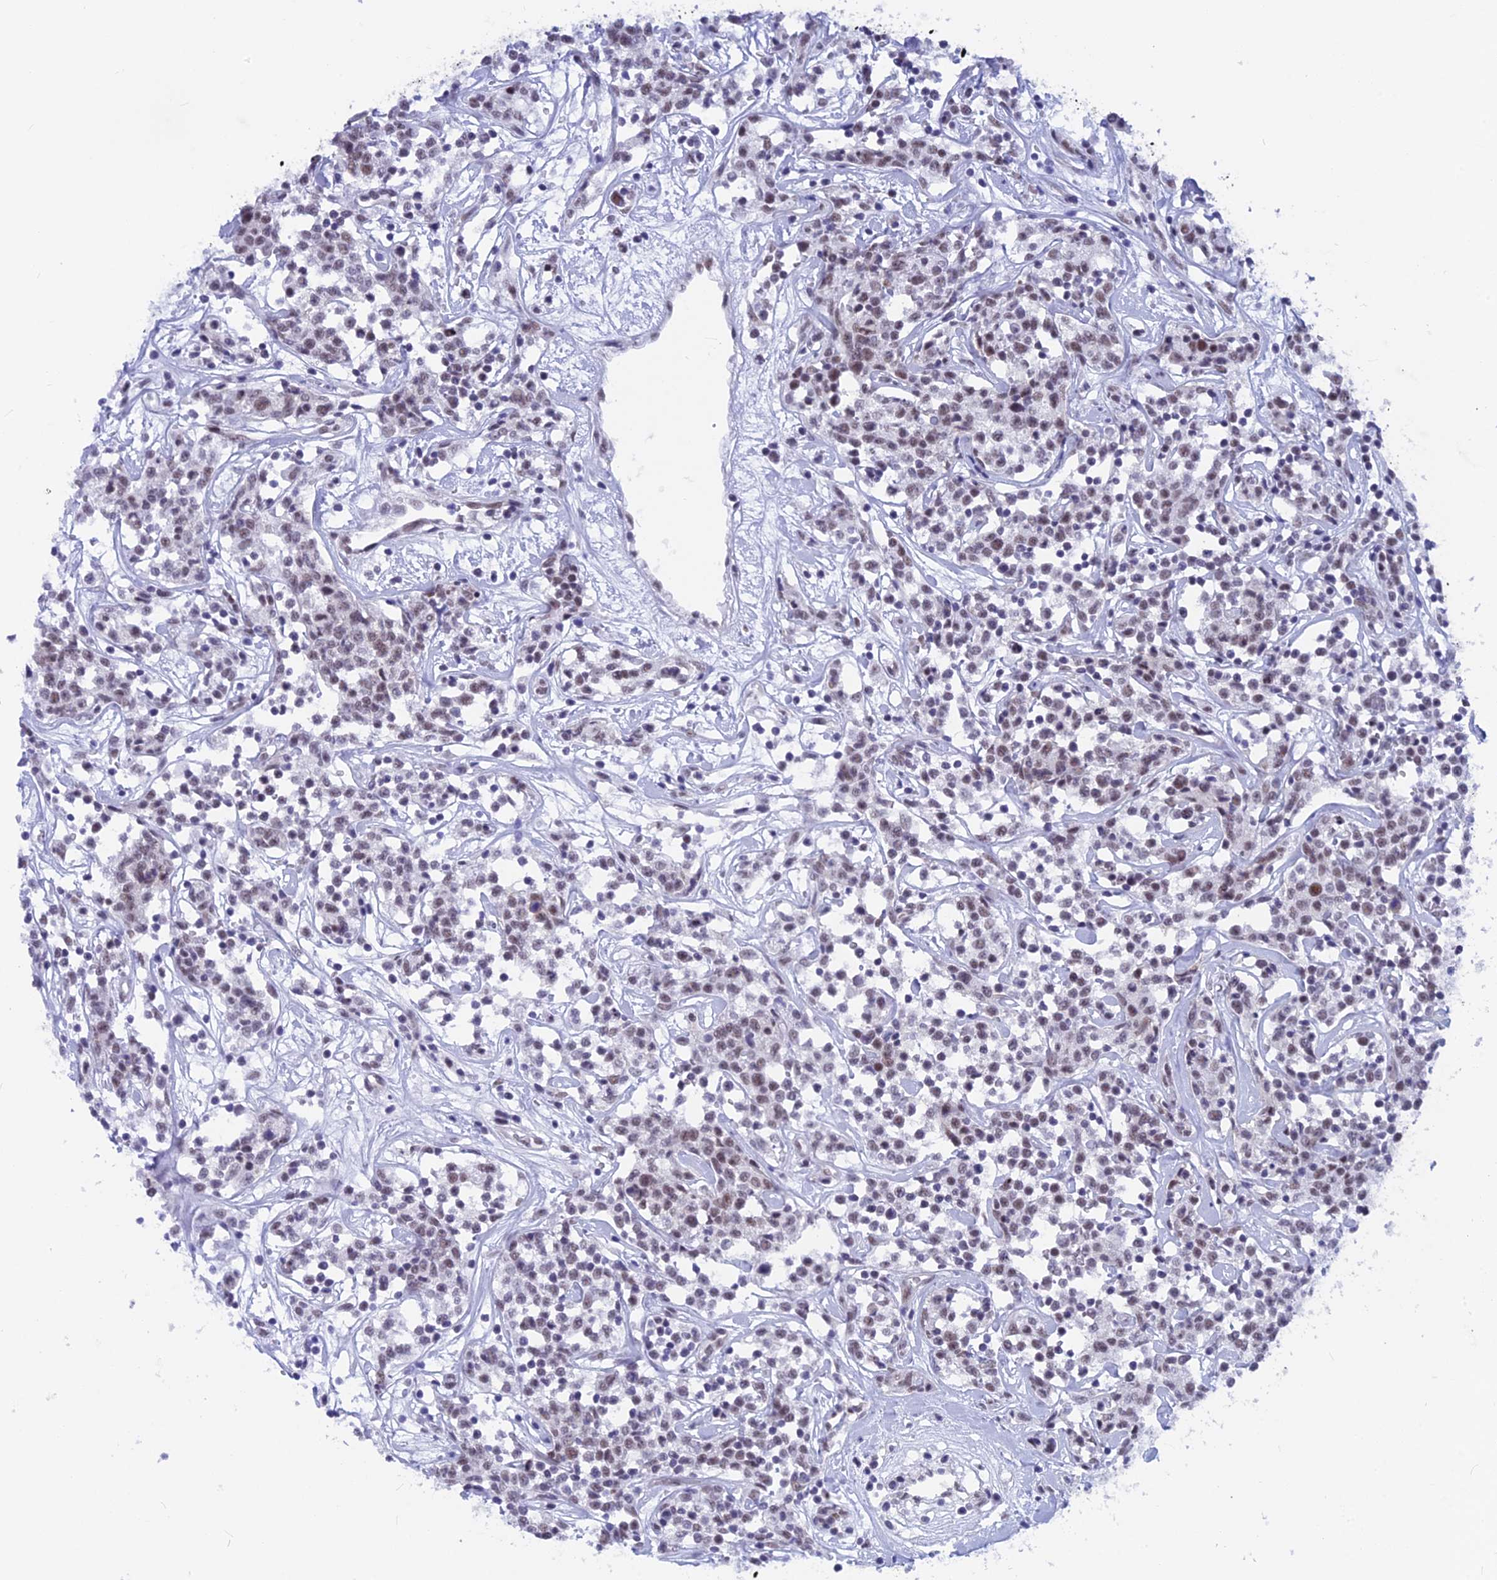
{"staining": {"intensity": "moderate", "quantity": ">75%", "location": "nuclear"}, "tissue": "lymphoma", "cell_type": "Tumor cells", "image_type": "cancer", "snomed": [{"axis": "morphology", "description": "Malignant lymphoma, non-Hodgkin's type, Low grade"}, {"axis": "topography", "description": "Small intestine"}], "caption": "IHC image of low-grade malignant lymphoma, non-Hodgkin's type stained for a protein (brown), which reveals medium levels of moderate nuclear positivity in about >75% of tumor cells.", "gene": "SRSF5", "patient": {"sex": "female", "age": 59}}